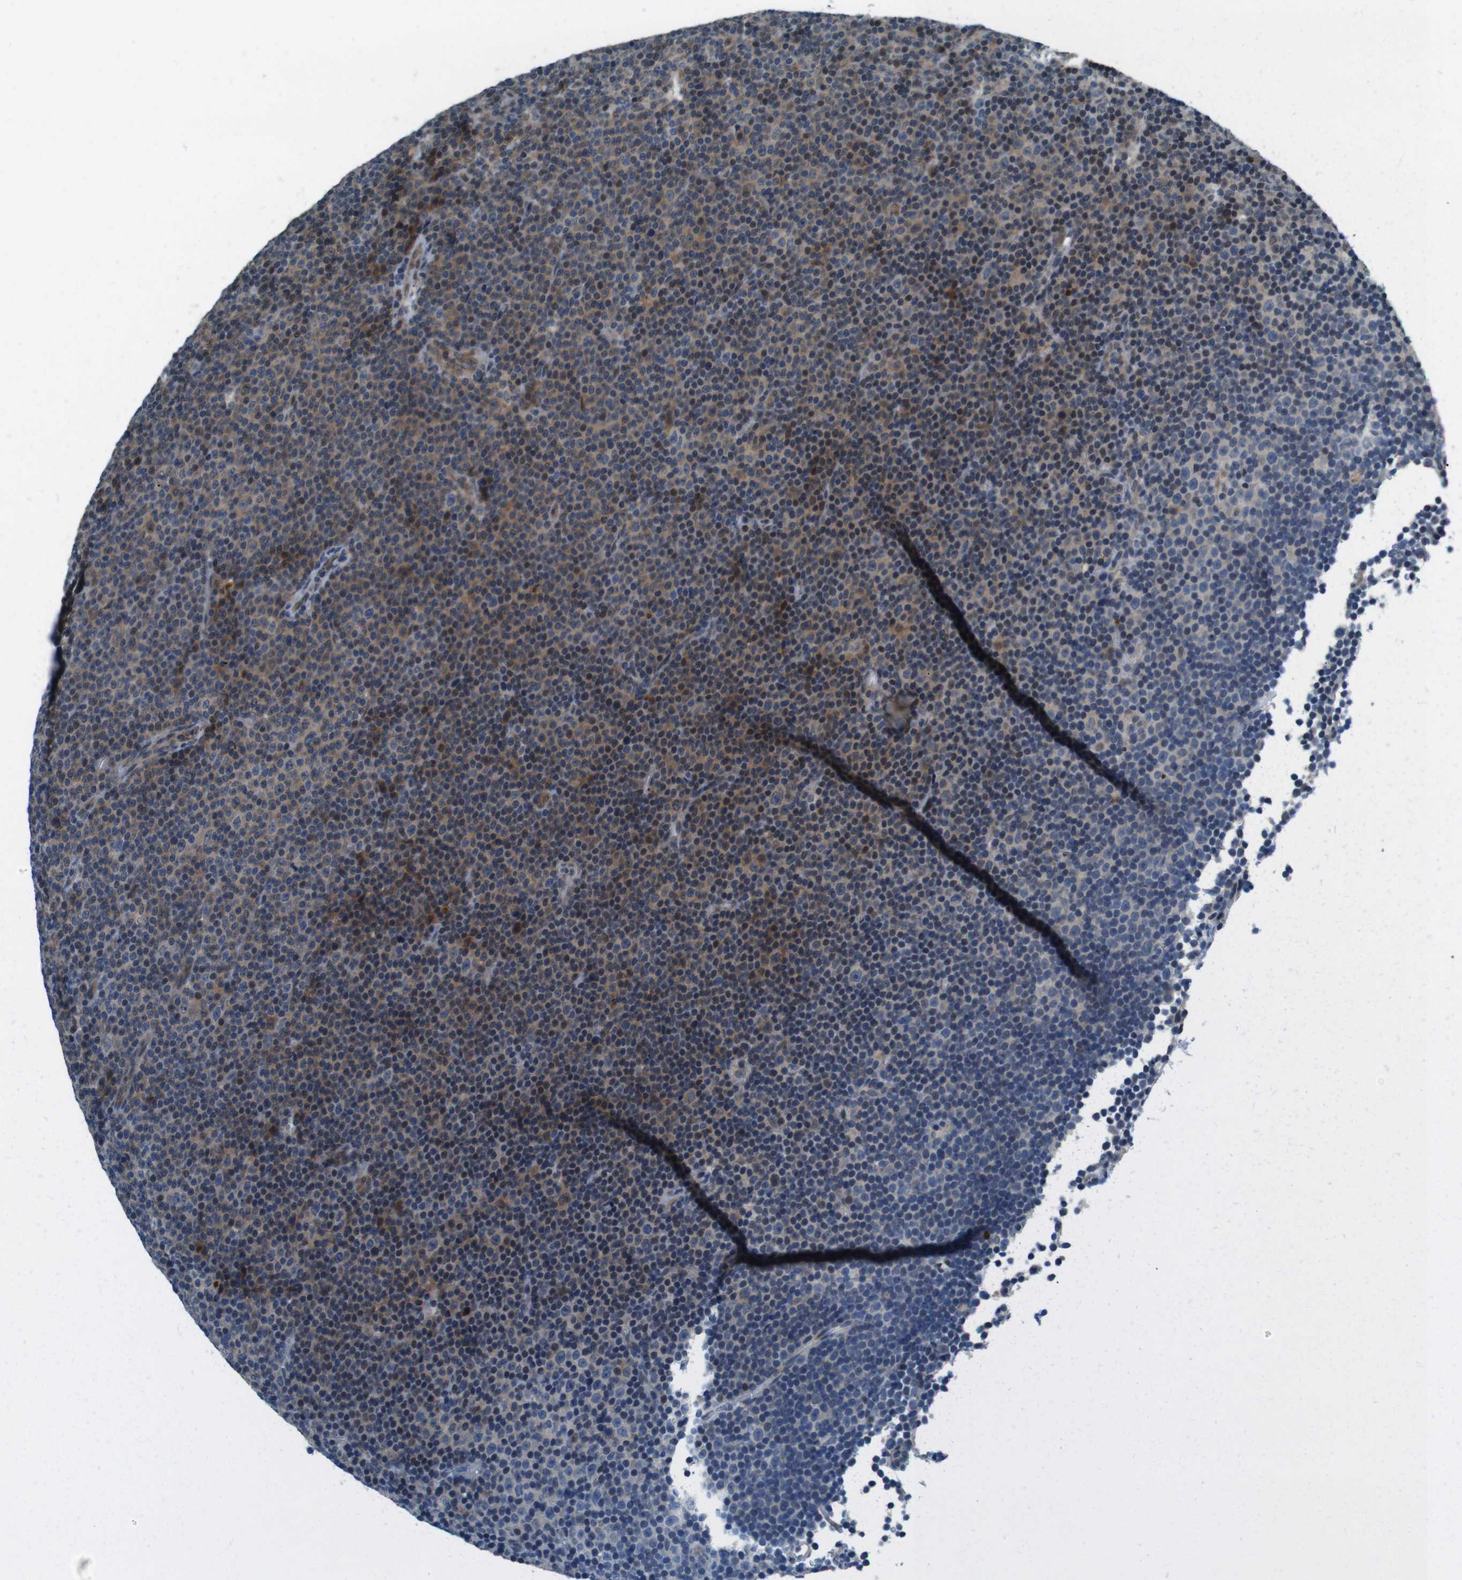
{"staining": {"intensity": "moderate", "quantity": ">75%", "location": "cytoplasmic/membranous"}, "tissue": "lymphoma", "cell_type": "Tumor cells", "image_type": "cancer", "snomed": [{"axis": "morphology", "description": "Malignant lymphoma, non-Hodgkin's type, Low grade"}, {"axis": "topography", "description": "Lymph node"}], "caption": "An IHC histopathology image of tumor tissue is shown. Protein staining in brown highlights moderate cytoplasmic/membranous positivity in malignant lymphoma, non-Hodgkin's type (low-grade) within tumor cells. The staining was performed using DAB, with brown indicating positive protein expression. Nuclei are stained blue with hematoxylin.", "gene": "LRP5", "patient": {"sex": "female", "age": 67}}